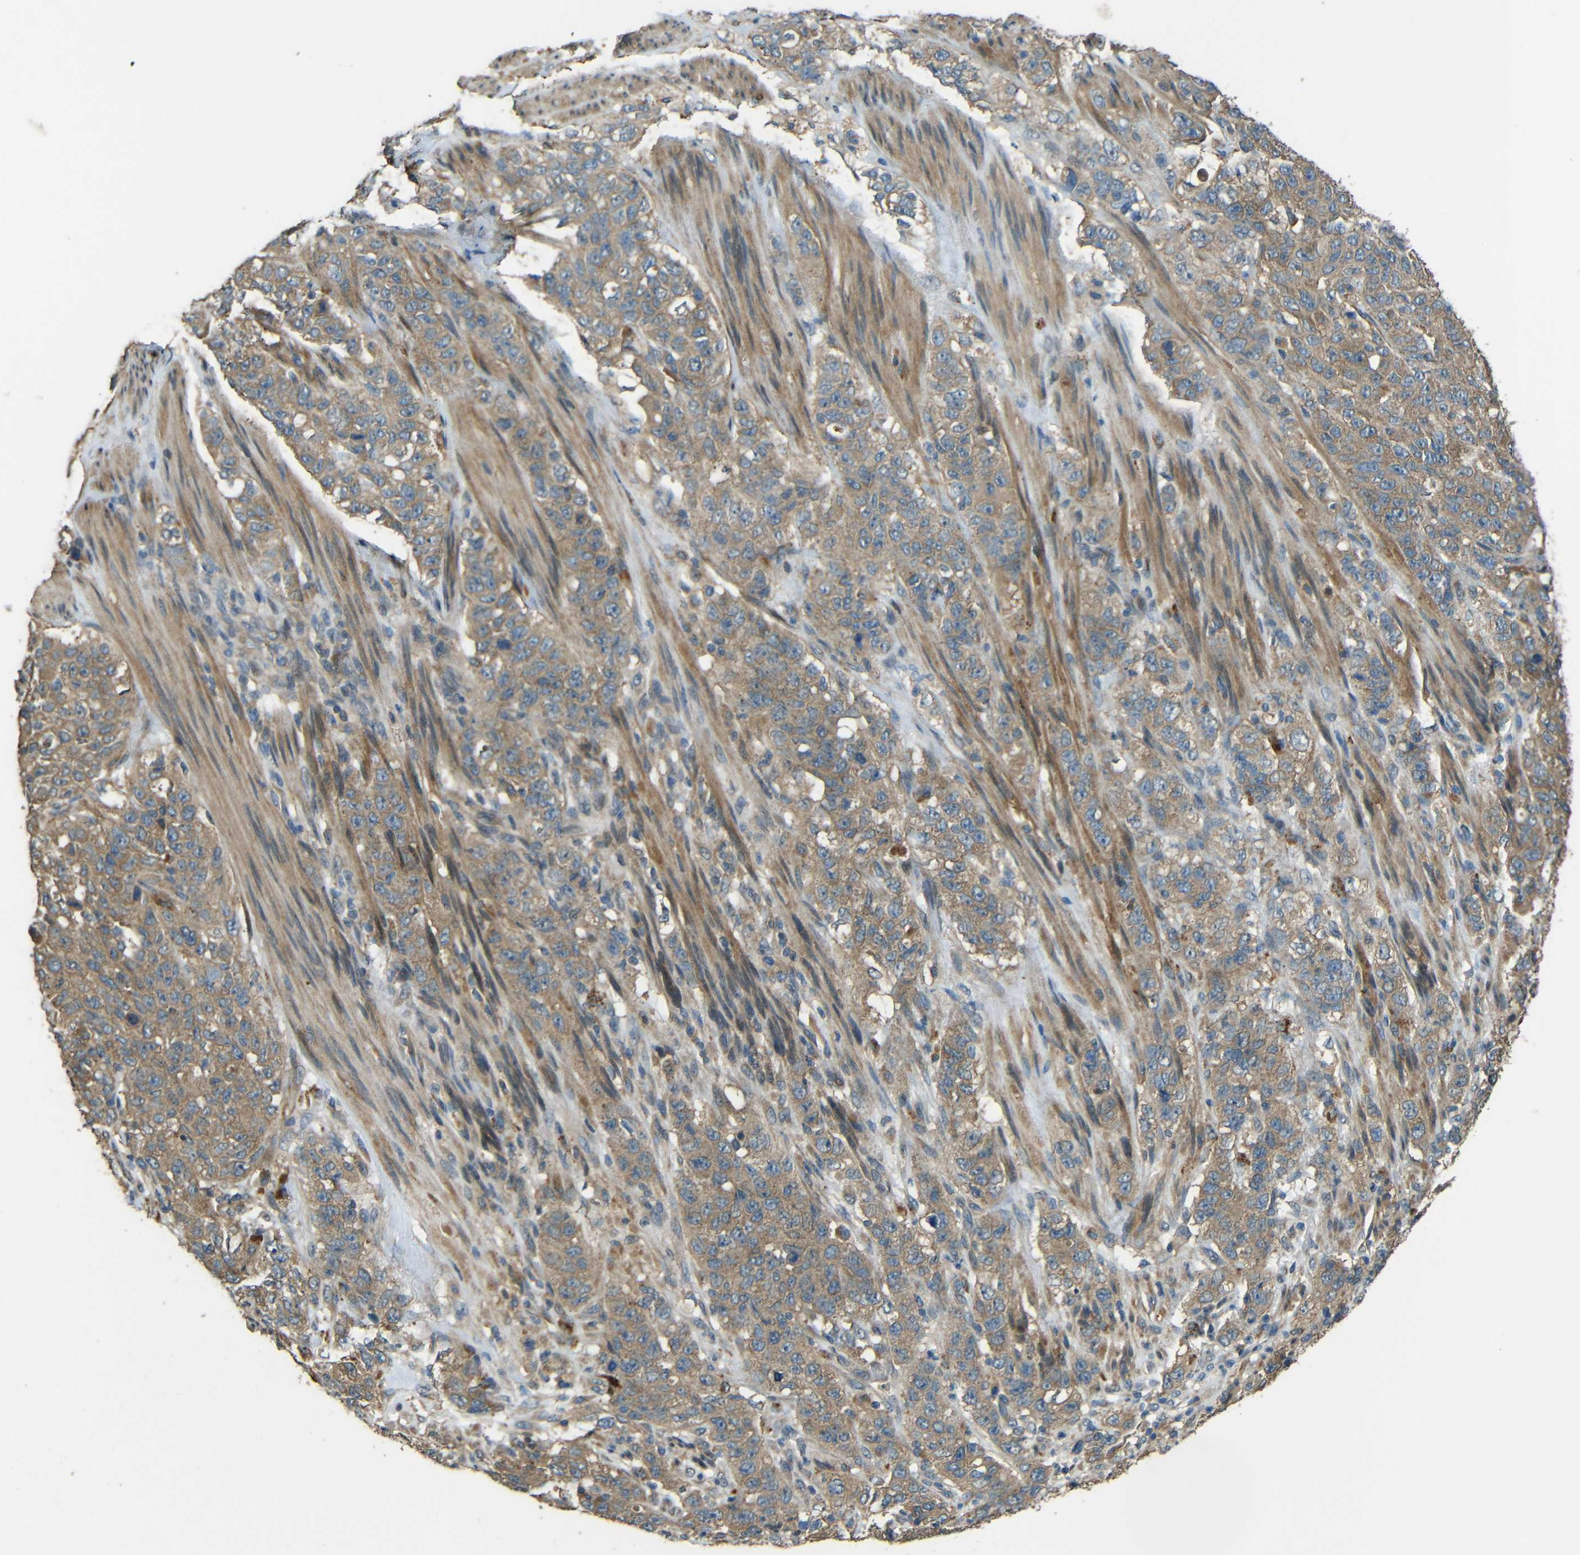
{"staining": {"intensity": "moderate", "quantity": ">75%", "location": "cytoplasmic/membranous"}, "tissue": "stomach cancer", "cell_type": "Tumor cells", "image_type": "cancer", "snomed": [{"axis": "morphology", "description": "Adenocarcinoma, NOS"}, {"axis": "topography", "description": "Stomach"}], "caption": "Tumor cells show medium levels of moderate cytoplasmic/membranous expression in approximately >75% of cells in stomach cancer (adenocarcinoma).", "gene": "ACACA", "patient": {"sex": "male", "age": 48}}